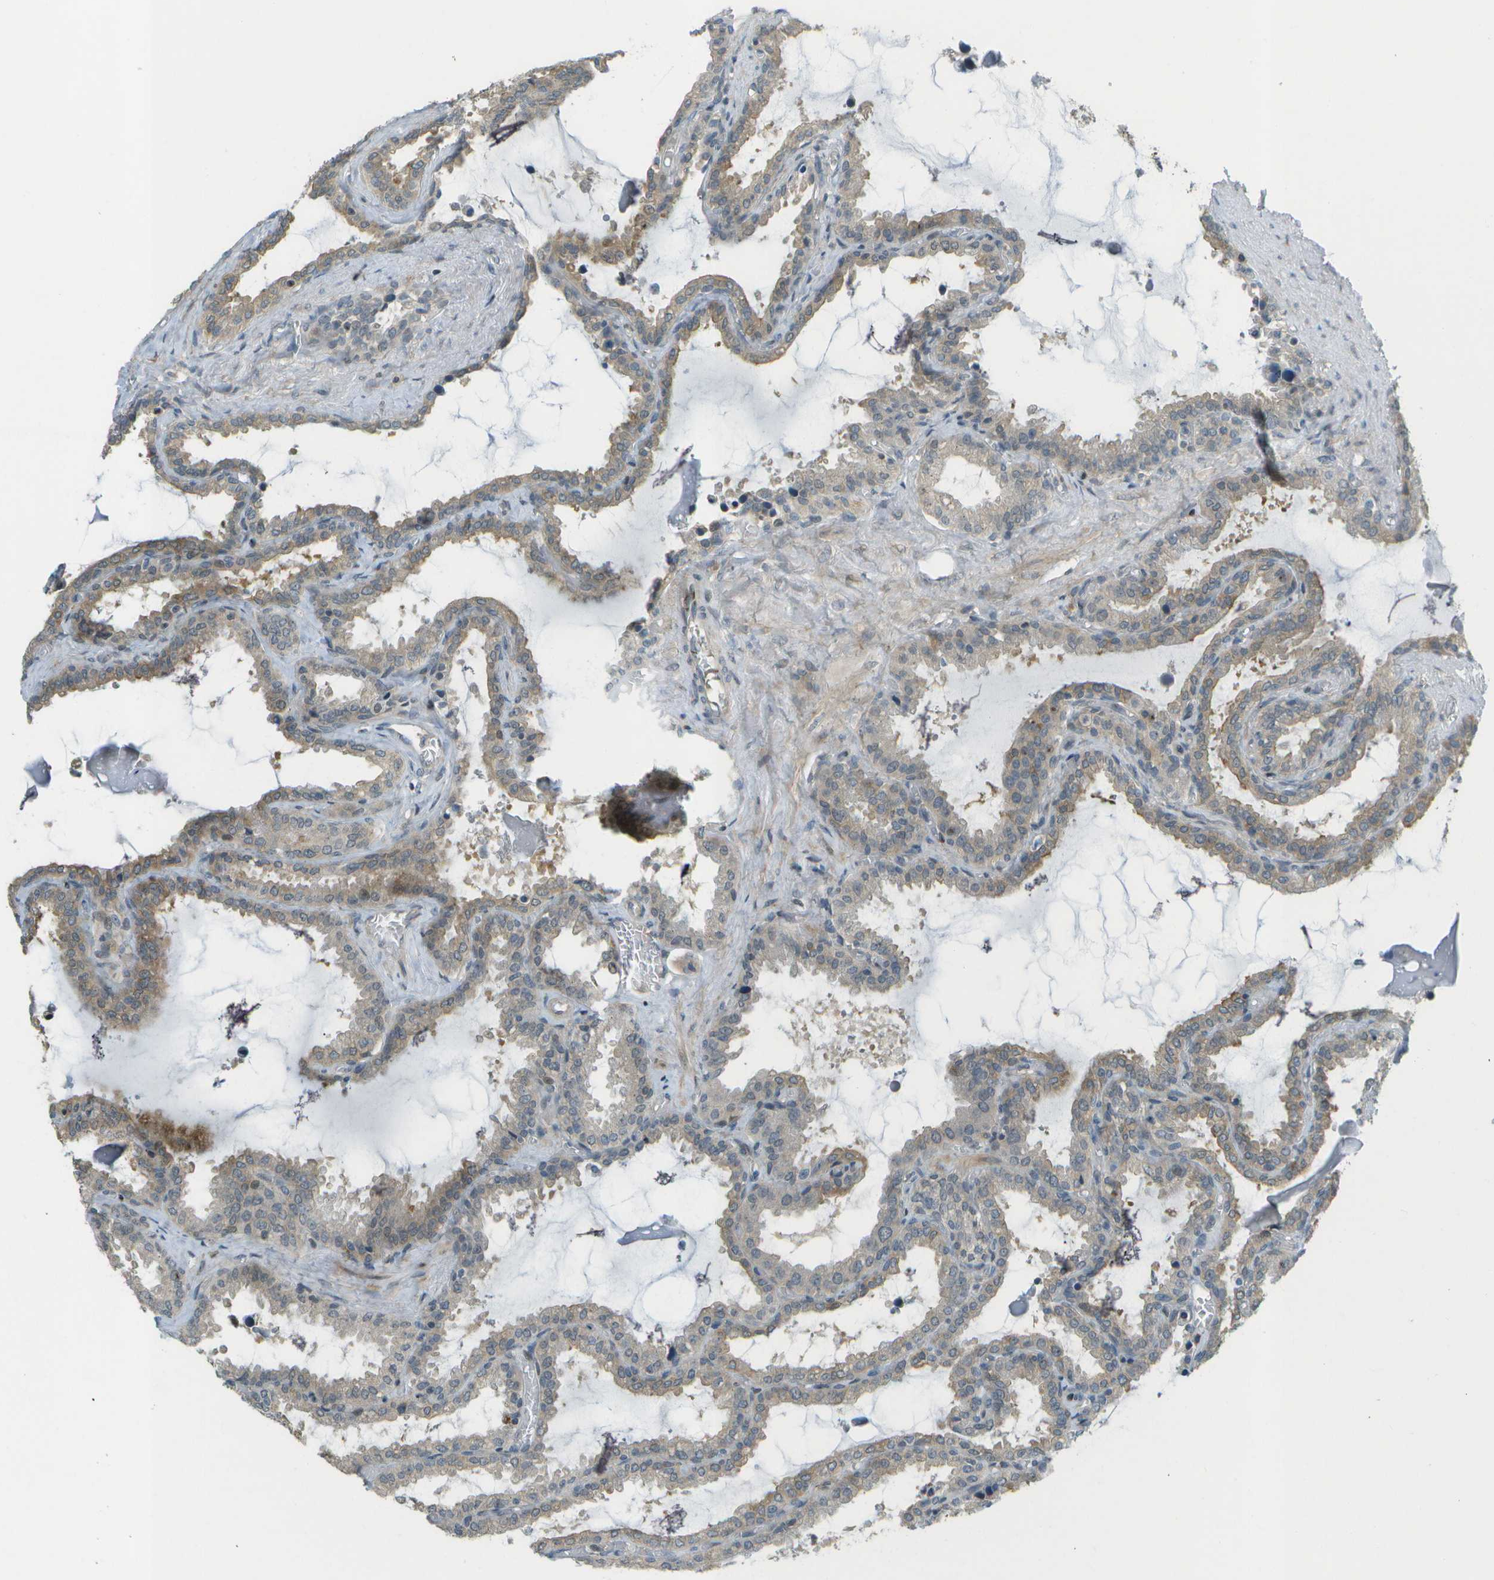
{"staining": {"intensity": "weak", "quantity": ">75%", "location": "cytoplasmic/membranous"}, "tissue": "seminal vesicle", "cell_type": "Glandular cells", "image_type": "normal", "snomed": [{"axis": "morphology", "description": "Normal tissue, NOS"}, {"axis": "topography", "description": "Seminal veicle"}], "caption": "Seminal vesicle was stained to show a protein in brown. There is low levels of weak cytoplasmic/membranous expression in approximately >75% of glandular cells.", "gene": "WNK2", "patient": {"sex": "male", "age": 46}}